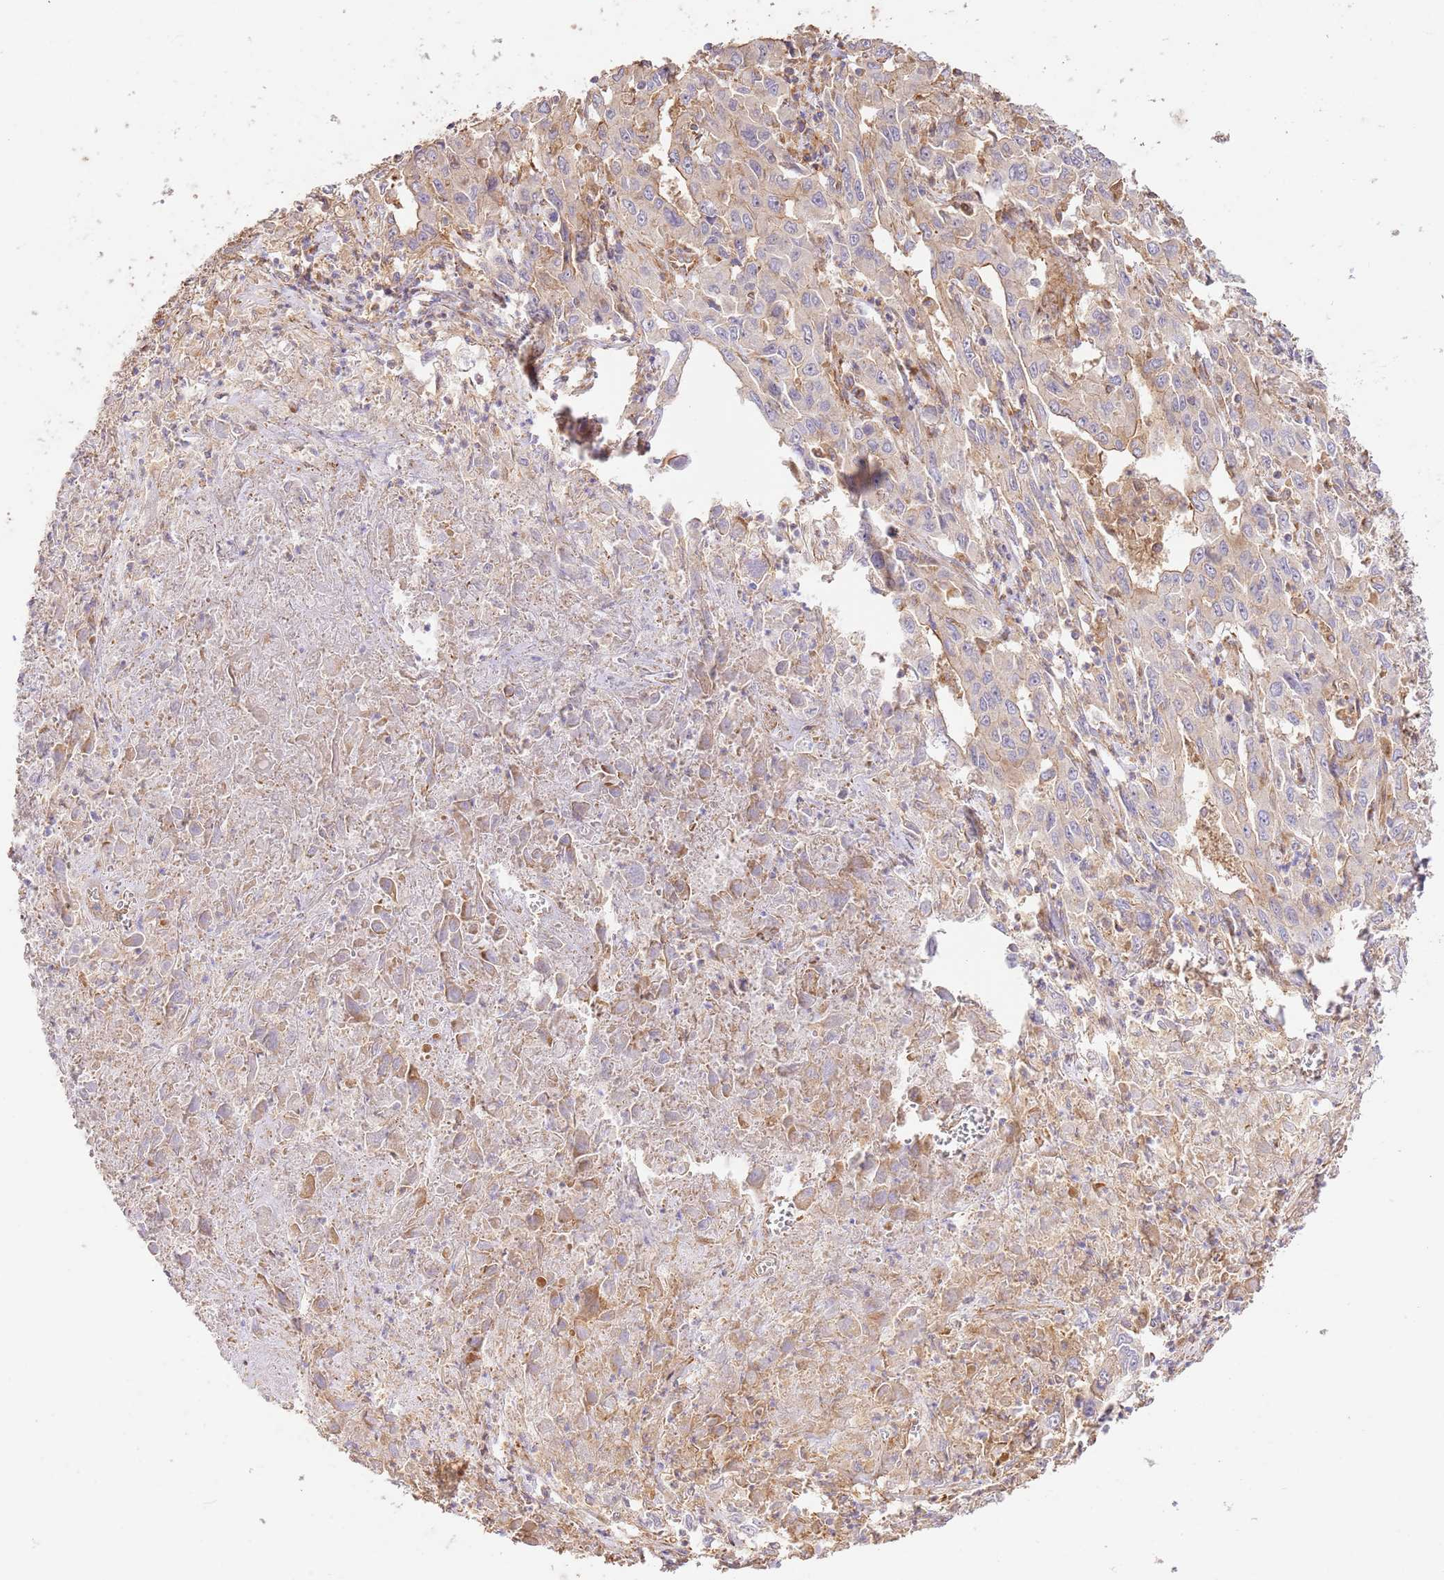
{"staining": {"intensity": "weak", "quantity": "<25%", "location": "cytoplasmic/membranous"}, "tissue": "liver cancer", "cell_type": "Tumor cells", "image_type": "cancer", "snomed": [{"axis": "morphology", "description": "Carcinoma, Hepatocellular, NOS"}, {"axis": "topography", "description": "Liver"}], "caption": "Tumor cells are negative for brown protein staining in liver cancer (hepatocellular carcinoma).", "gene": "ZBTB39", "patient": {"sex": "male", "age": 63}}